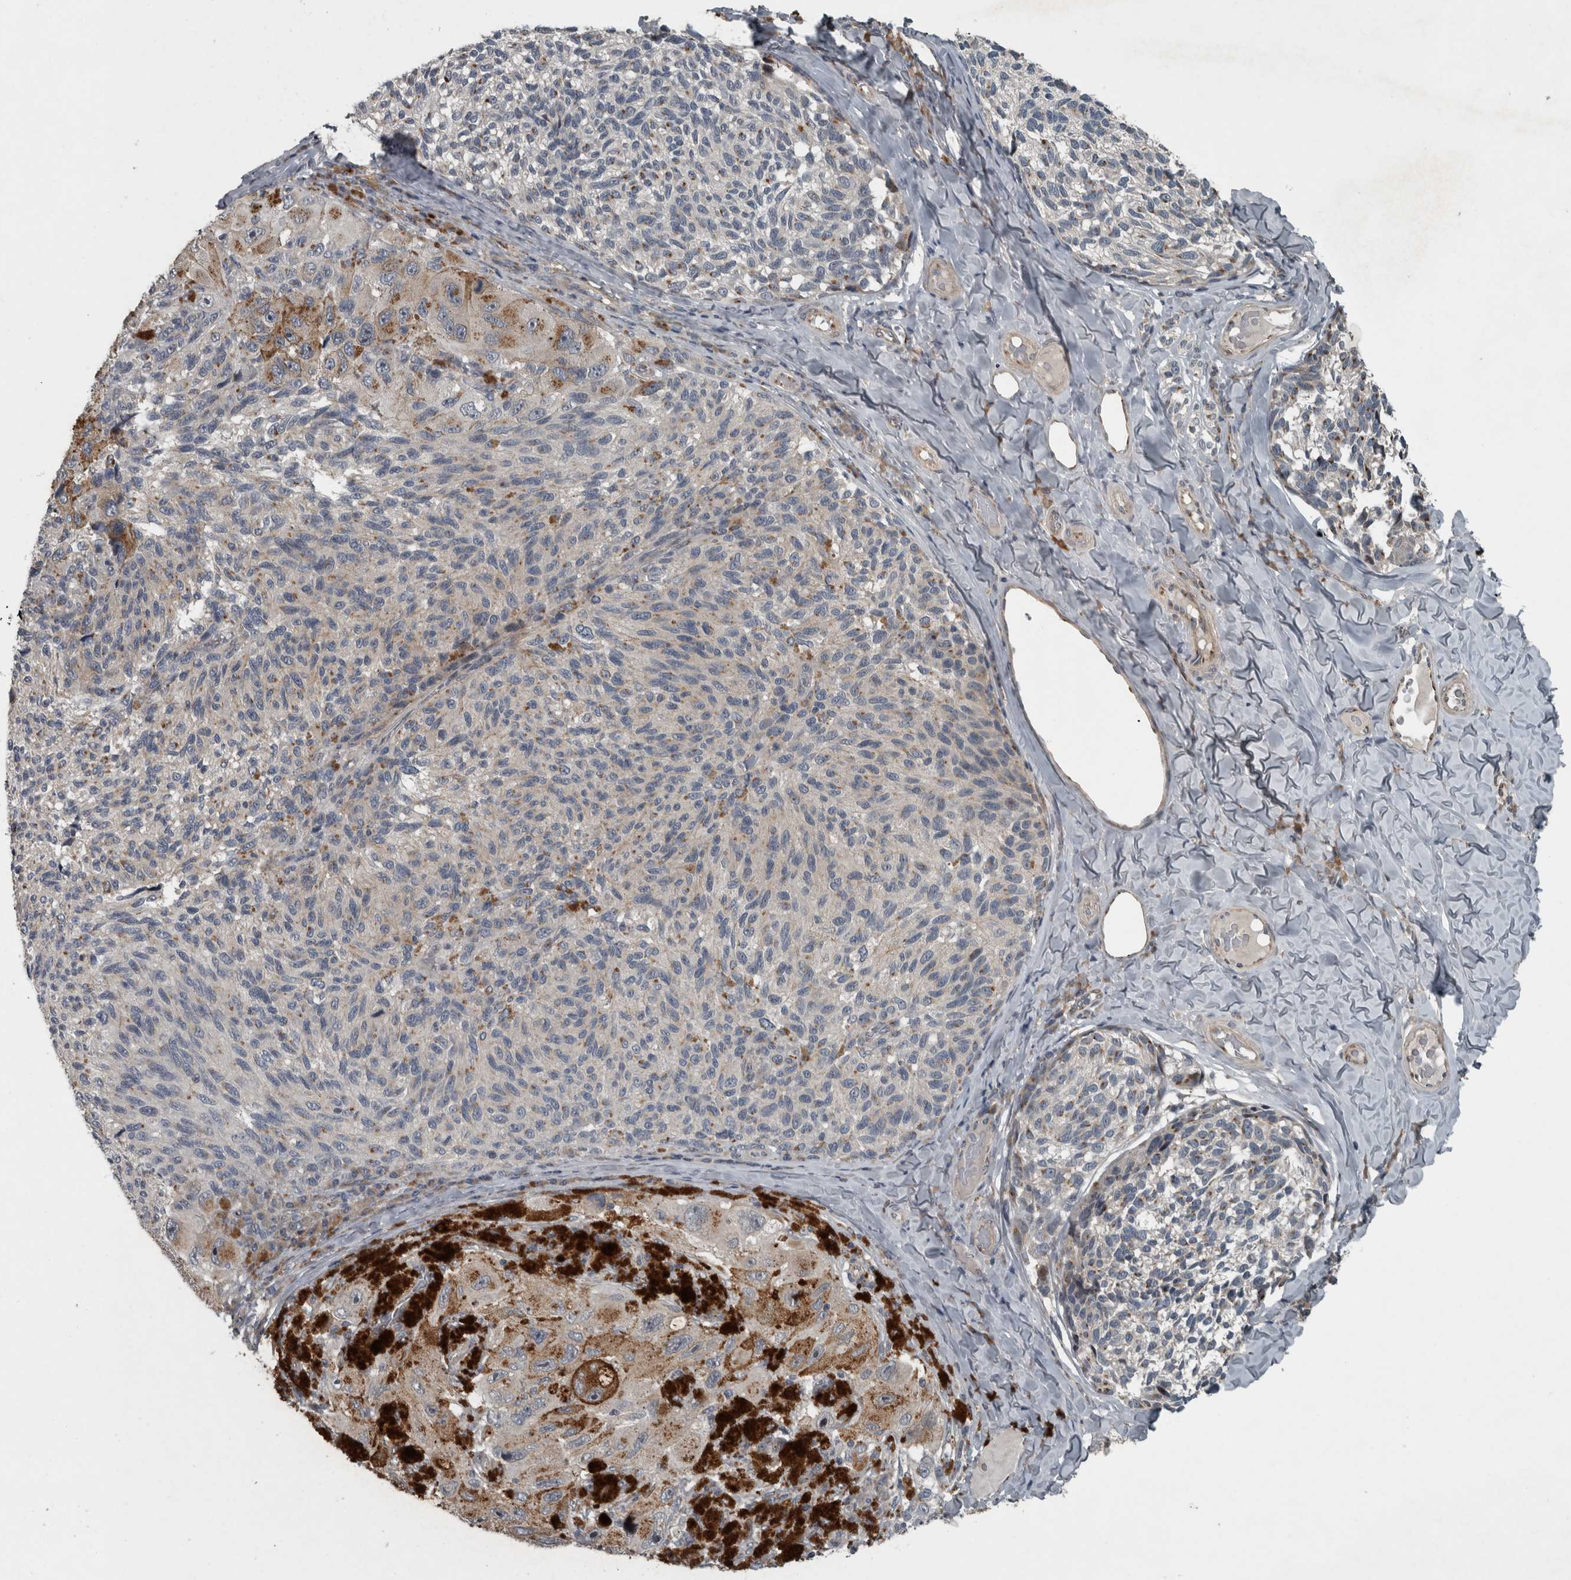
{"staining": {"intensity": "moderate", "quantity": "<25%", "location": "cytoplasmic/membranous"}, "tissue": "melanoma", "cell_type": "Tumor cells", "image_type": "cancer", "snomed": [{"axis": "morphology", "description": "Malignant melanoma, NOS"}, {"axis": "topography", "description": "Skin"}], "caption": "Malignant melanoma stained for a protein (brown) shows moderate cytoplasmic/membranous positive positivity in approximately <25% of tumor cells.", "gene": "ZNF345", "patient": {"sex": "female", "age": 73}}